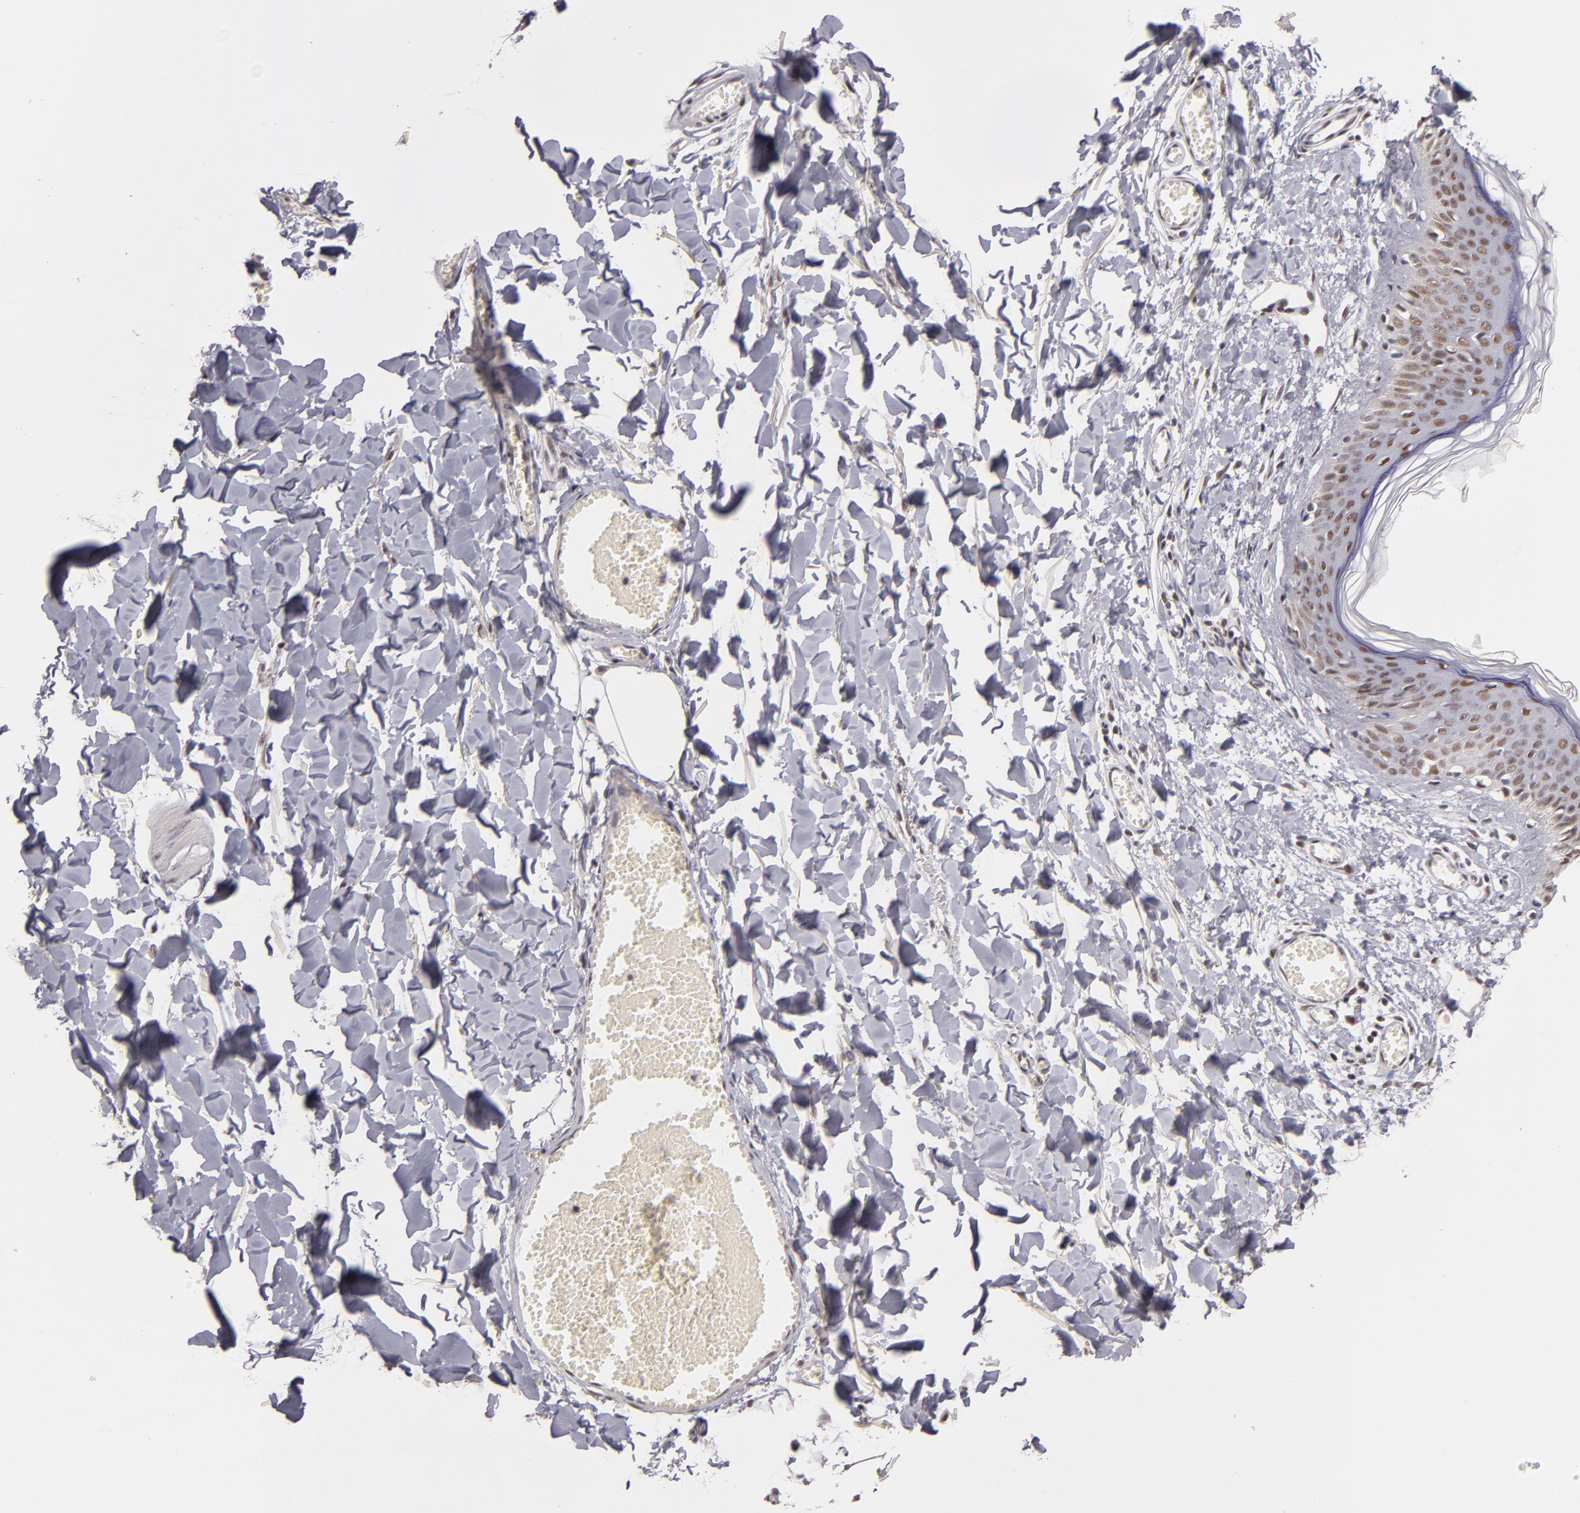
{"staining": {"intensity": "moderate", "quantity": ">75%", "location": "nuclear"}, "tissue": "skin", "cell_type": "Fibroblasts", "image_type": "normal", "snomed": [{"axis": "morphology", "description": "Normal tissue, NOS"}, {"axis": "morphology", "description": "Sarcoma, NOS"}, {"axis": "topography", "description": "Skin"}, {"axis": "topography", "description": "Soft tissue"}], "caption": "This photomicrograph reveals normal skin stained with immunohistochemistry (IHC) to label a protein in brown. The nuclear of fibroblasts show moderate positivity for the protein. Nuclei are counter-stained blue.", "gene": "INTS6", "patient": {"sex": "female", "age": 51}}